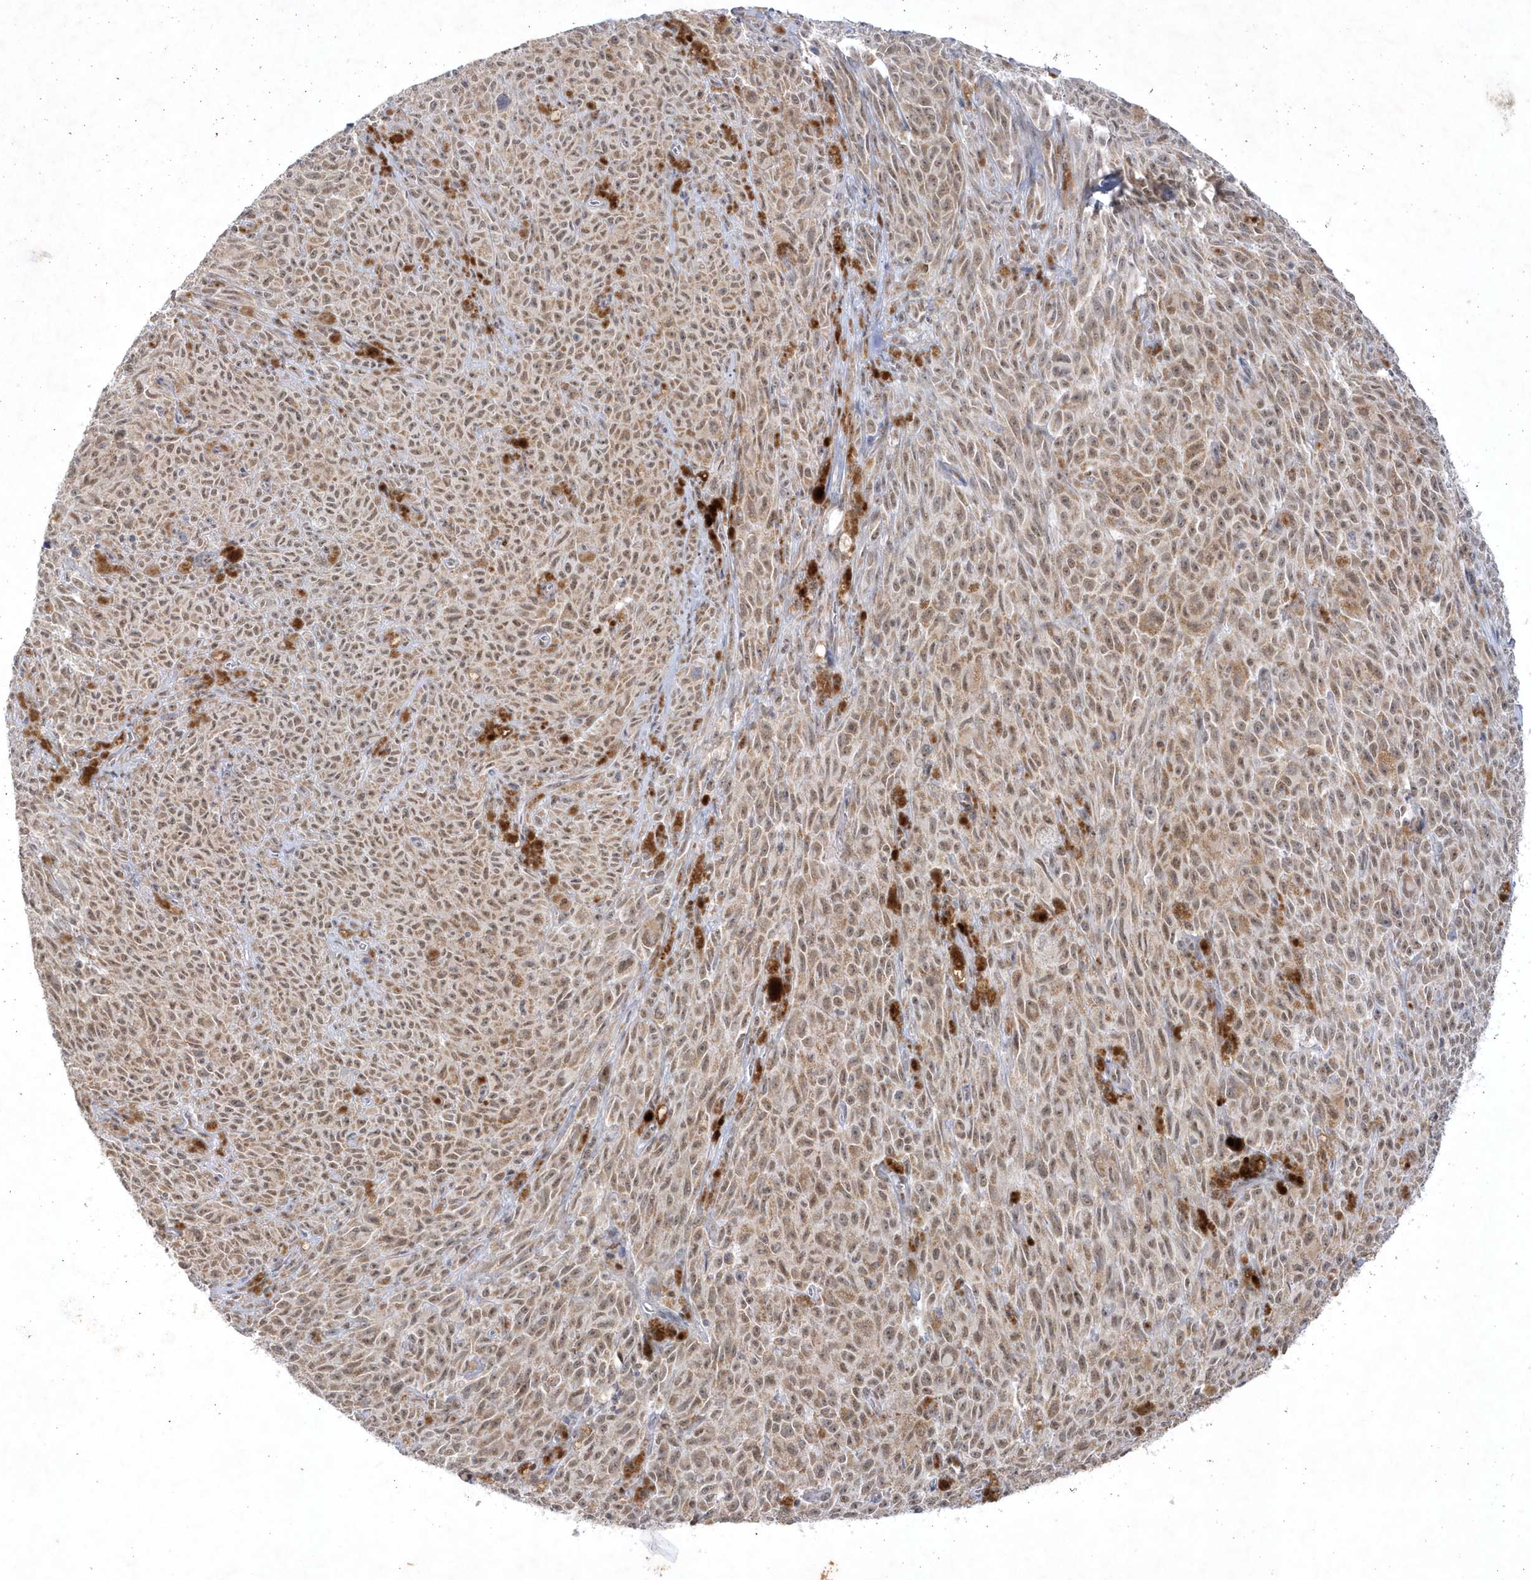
{"staining": {"intensity": "moderate", "quantity": ">75%", "location": "cytoplasmic/membranous,nuclear"}, "tissue": "melanoma", "cell_type": "Tumor cells", "image_type": "cancer", "snomed": [{"axis": "morphology", "description": "Malignant melanoma, NOS"}, {"axis": "topography", "description": "Skin"}], "caption": "The histopathology image demonstrates a brown stain indicating the presence of a protein in the cytoplasmic/membranous and nuclear of tumor cells in melanoma.", "gene": "CPSF3", "patient": {"sex": "female", "age": 82}}